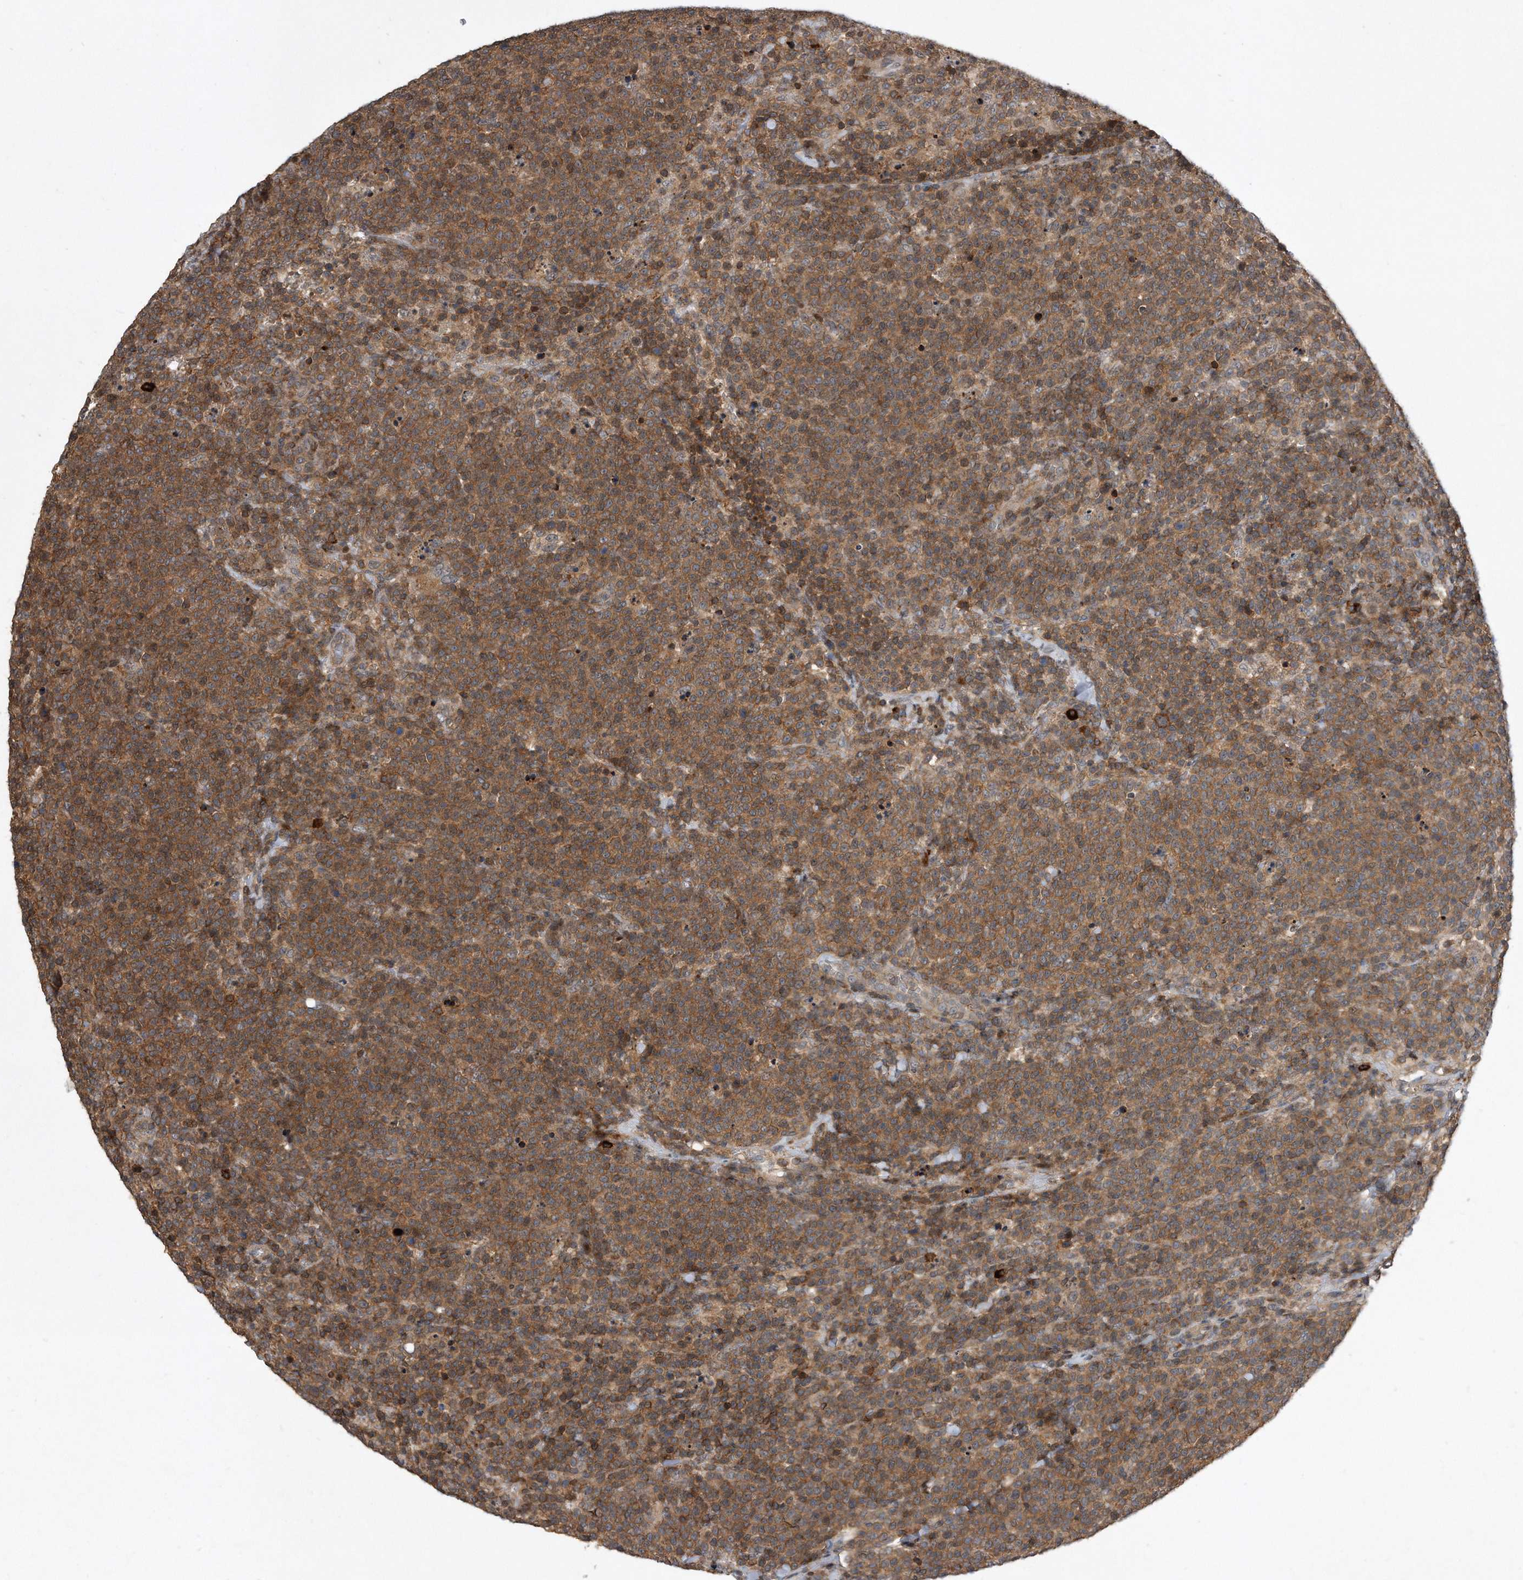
{"staining": {"intensity": "moderate", "quantity": ">75%", "location": "cytoplasmic/membranous"}, "tissue": "lymphoma", "cell_type": "Tumor cells", "image_type": "cancer", "snomed": [{"axis": "morphology", "description": "Malignant lymphoma, non-Hodgkin's type, High grade"}, {"axis": "topography", "description": "Lymph node"}], "caption": "Malignant lymphoma, non-Hodgkin's type (high-grade) stained with DAB immunohistochemistry (IHC) displays medium levels of moderate cytoplasmic/membranous staining in about >75% of tumor cells.", "gene": "PGBD2", "patient": {"sex": "male", "age": 61}}